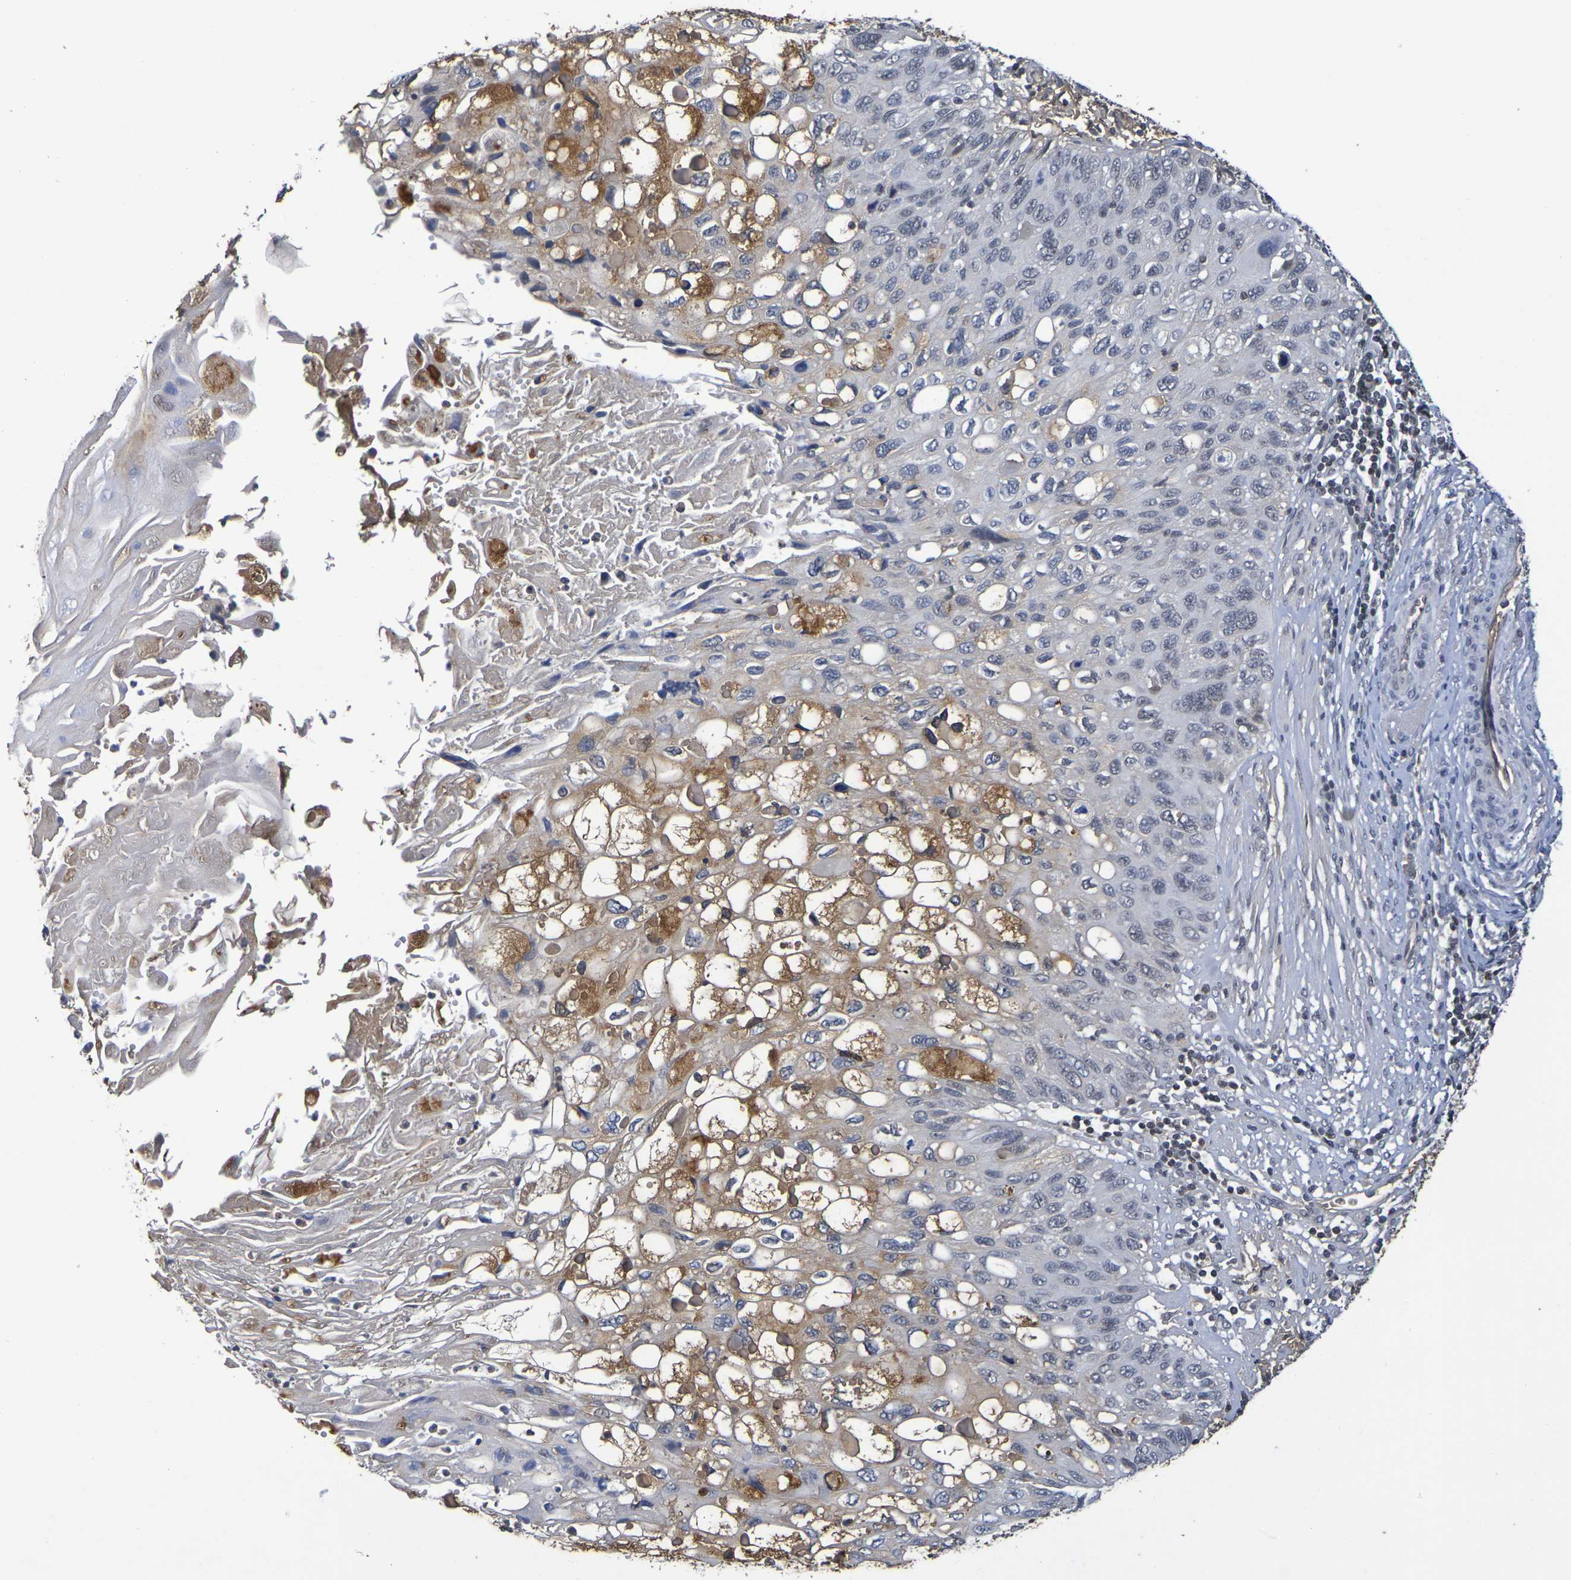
{"staining": {"intensity": "moderate", "quantity": "<25%", "location": "cytoplasmic/membranous"}, "tissue": "cervical cancer", "cell_type": "Tumor cells", "image_type": "cancer", "snomed": [{"axis": "morphology", "description": "Squamous cell carcinoma, NOS"}, {"axis": "topography", "description": "Cervix"}], "caption": "A photomicrograph showing moderate cytoplasmic/membranous positivity in about <25% of tumor cells in cervical cancer, as visualized by brown immunohistochemical staining.", "gene": "TERF2", "patient": {"sex": "female", "age": 70}}